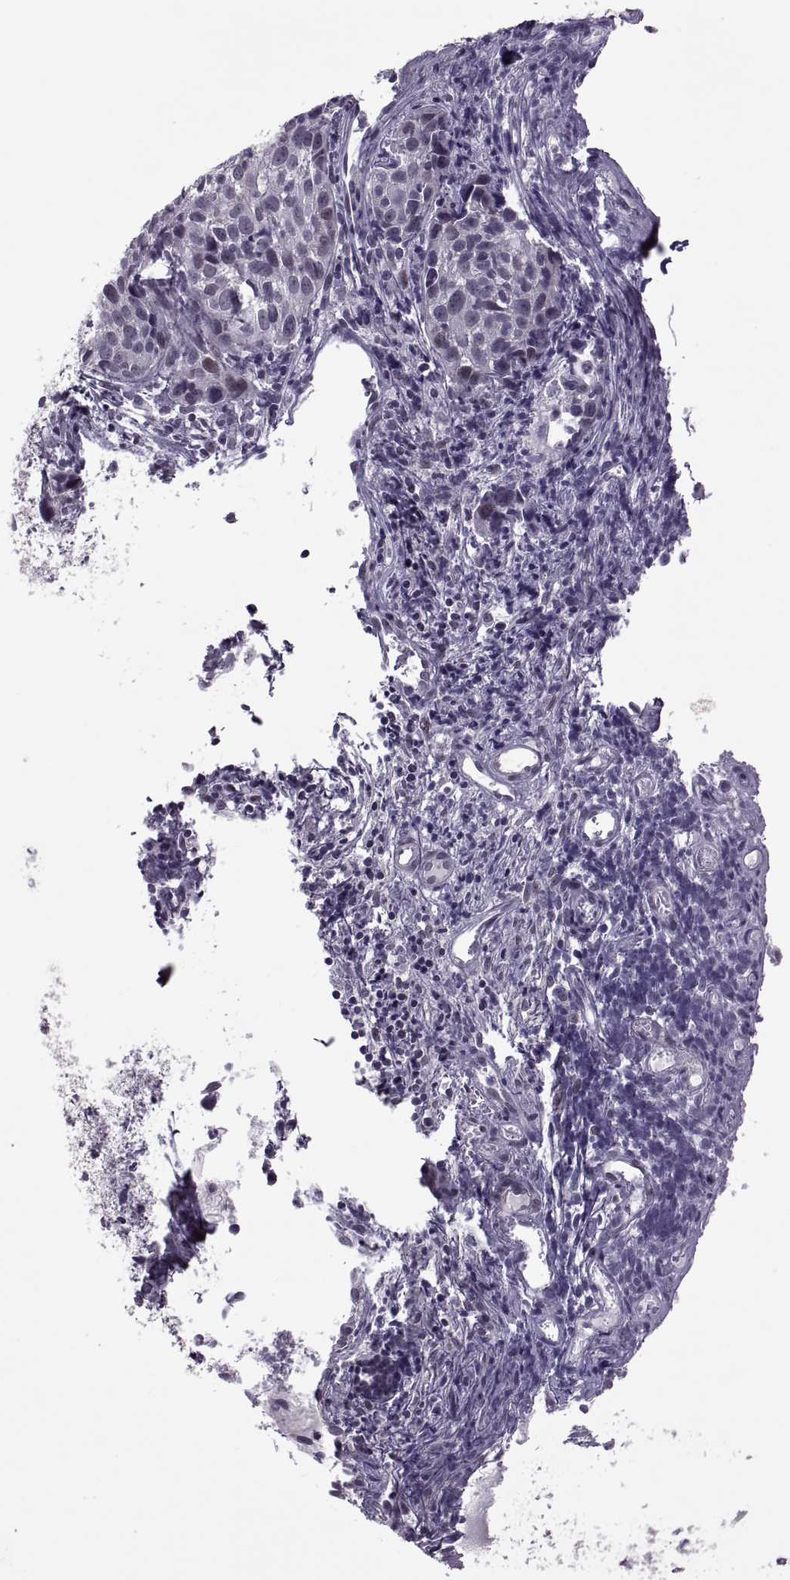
{"staining": {"intensity": "negative", "quantity": "none", "location": "none"}, "tissue": "cervical cancer", "cell_type": "Tumor cells", "image_type": "cancer", "snomed": [{"axis": "morphology", "description": "Squamous cell carcinoma, NOS"}, {"axis": "topography", "description": "Cervix"}], "caption": "Tumor cells are negative for brown protein staining in cervical cancer.", "gene": "ODF3", "patient": {"sex": "female", "age": 30}}